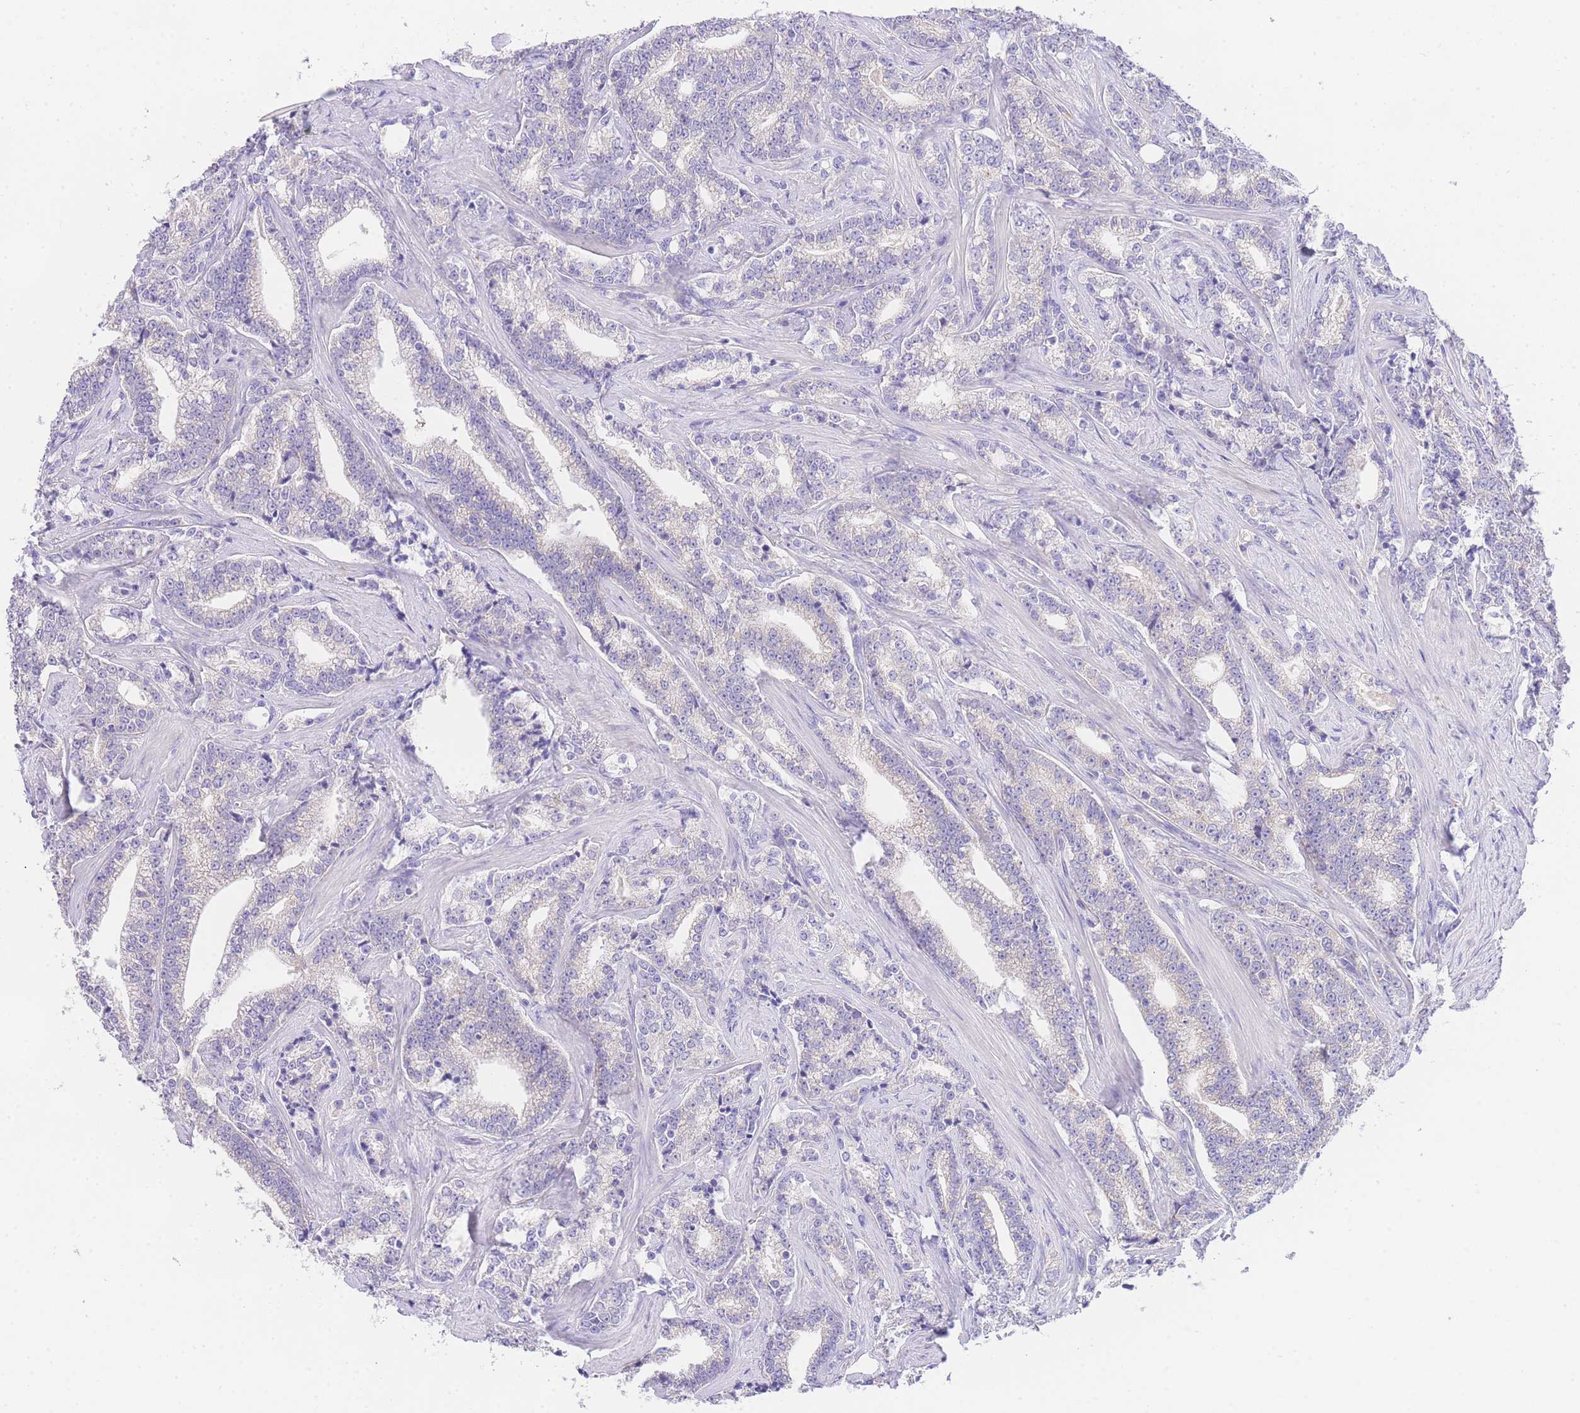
{"staining": {"intensity": "negative", "quantity": "none", "location": "none"}, "tissue": "prostate cancer", "cell_type": "Tumor cells", "image_type": "cancer", "snomed": [{"axis": "morphology", "description": "Adenocarcinoma, High grade"}, {"axis": "topography", "description": "Prostate"}], "caption": "Prostate cancer (high-grade adenocarcinoma) was stained to show a protein in brown. There is no significant positivity in tumor cells.", "gene": "EPN2", "patient": {"sex": "male", "age": 67}}